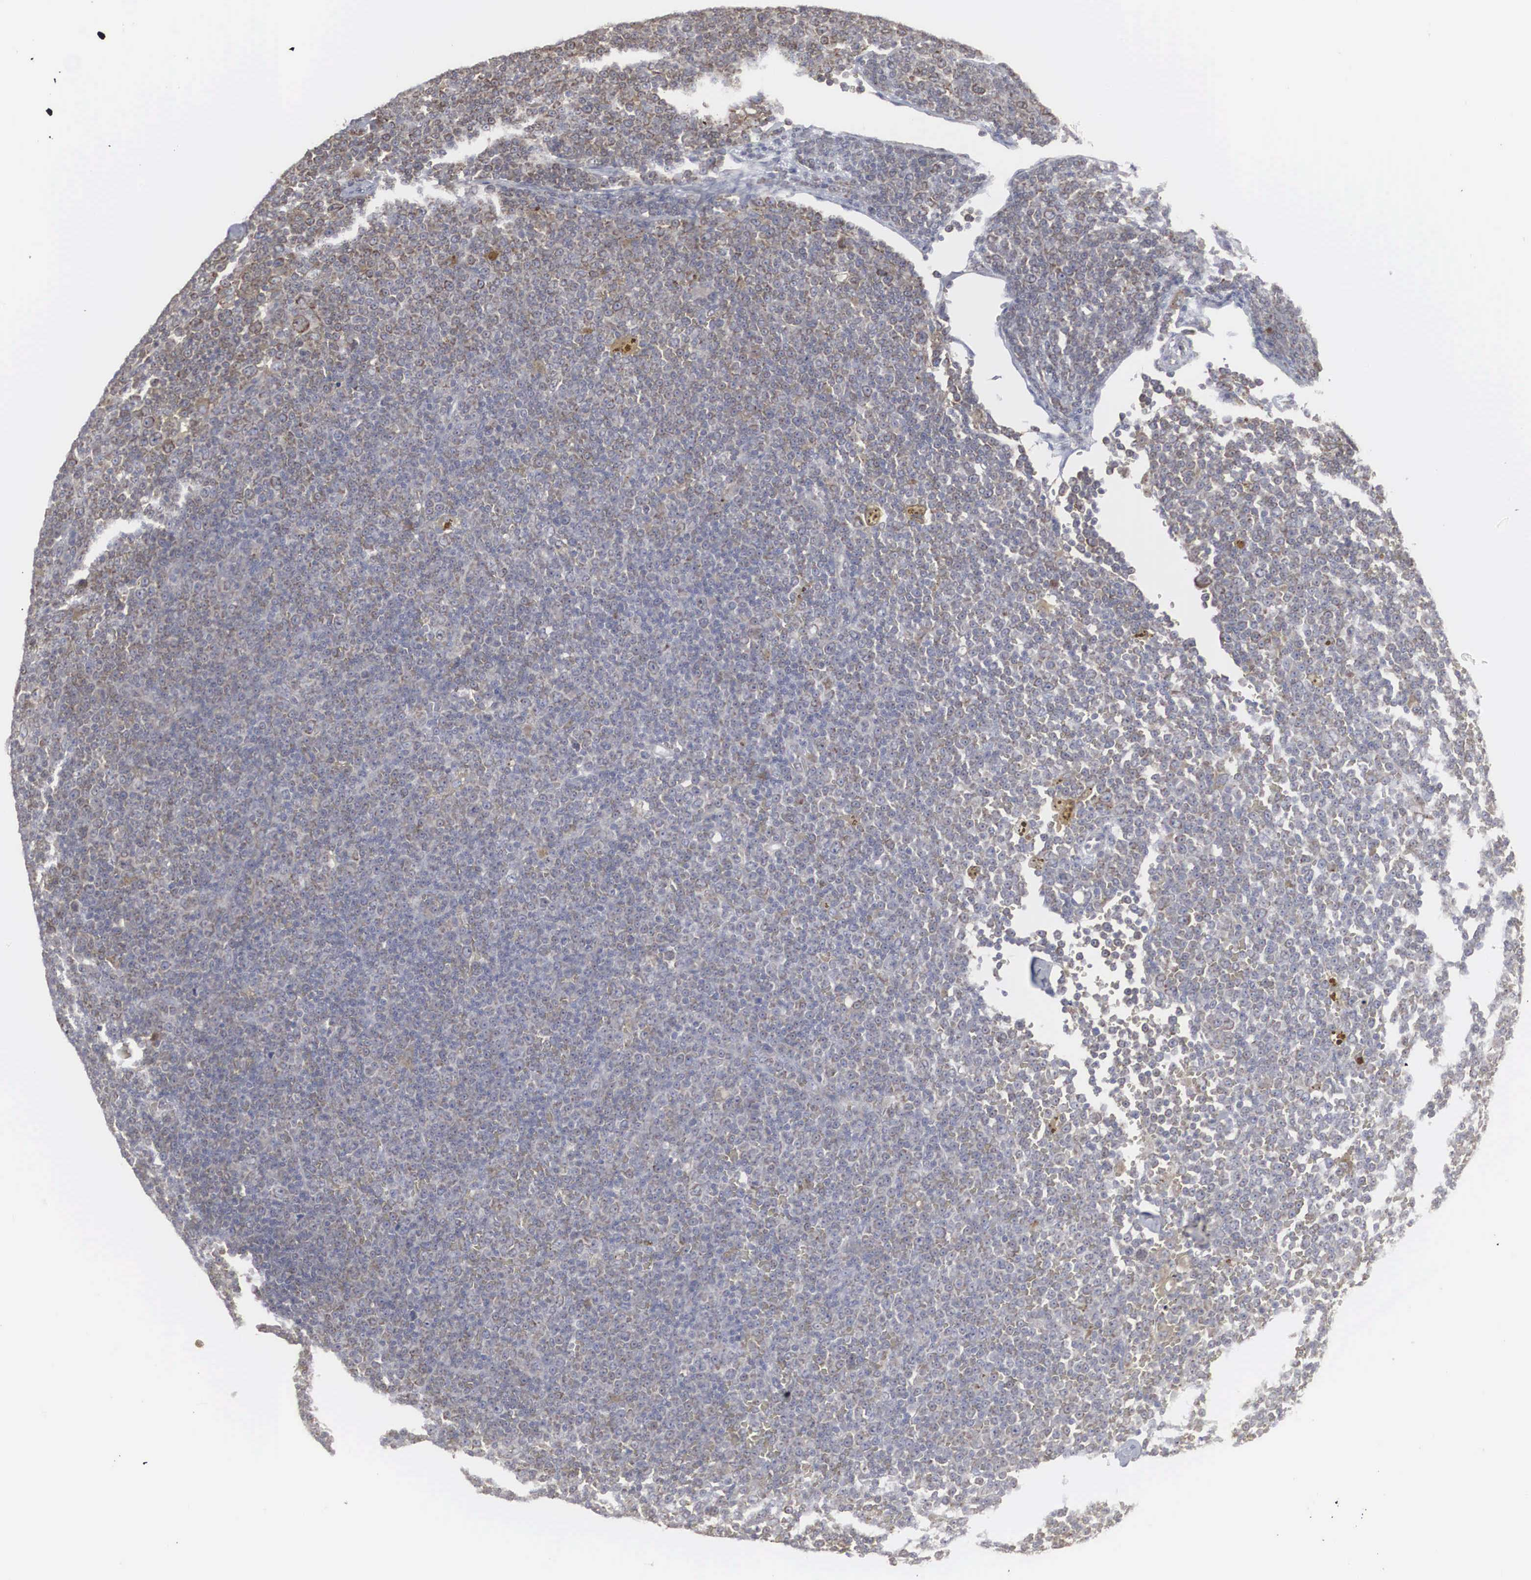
{"staining": {"intensity": "weak", "quantity": "25%-75%", "location": "cytoplasmic/membranous"}, "tissue": "lymphoma", "cell_type": "Tumor cells", "image_type": "cancer", "snomed": [{"axis": "morphology", "description": "Malignant lymphoma, non-Hodgkin's type, Low grade"}, {"axis": "topography", "description": "Lymph node"}], "caption": "Low-grade malignant lymphoma, non-Hodgkin's type stained with DAB immunohistochemistry exhibits low levels of weak cytoplasmic/membranous staining in approximately 25%-75% of tumor cells.", "gene": "MIA2", "patient": {"sex": "male", "age": 50}}